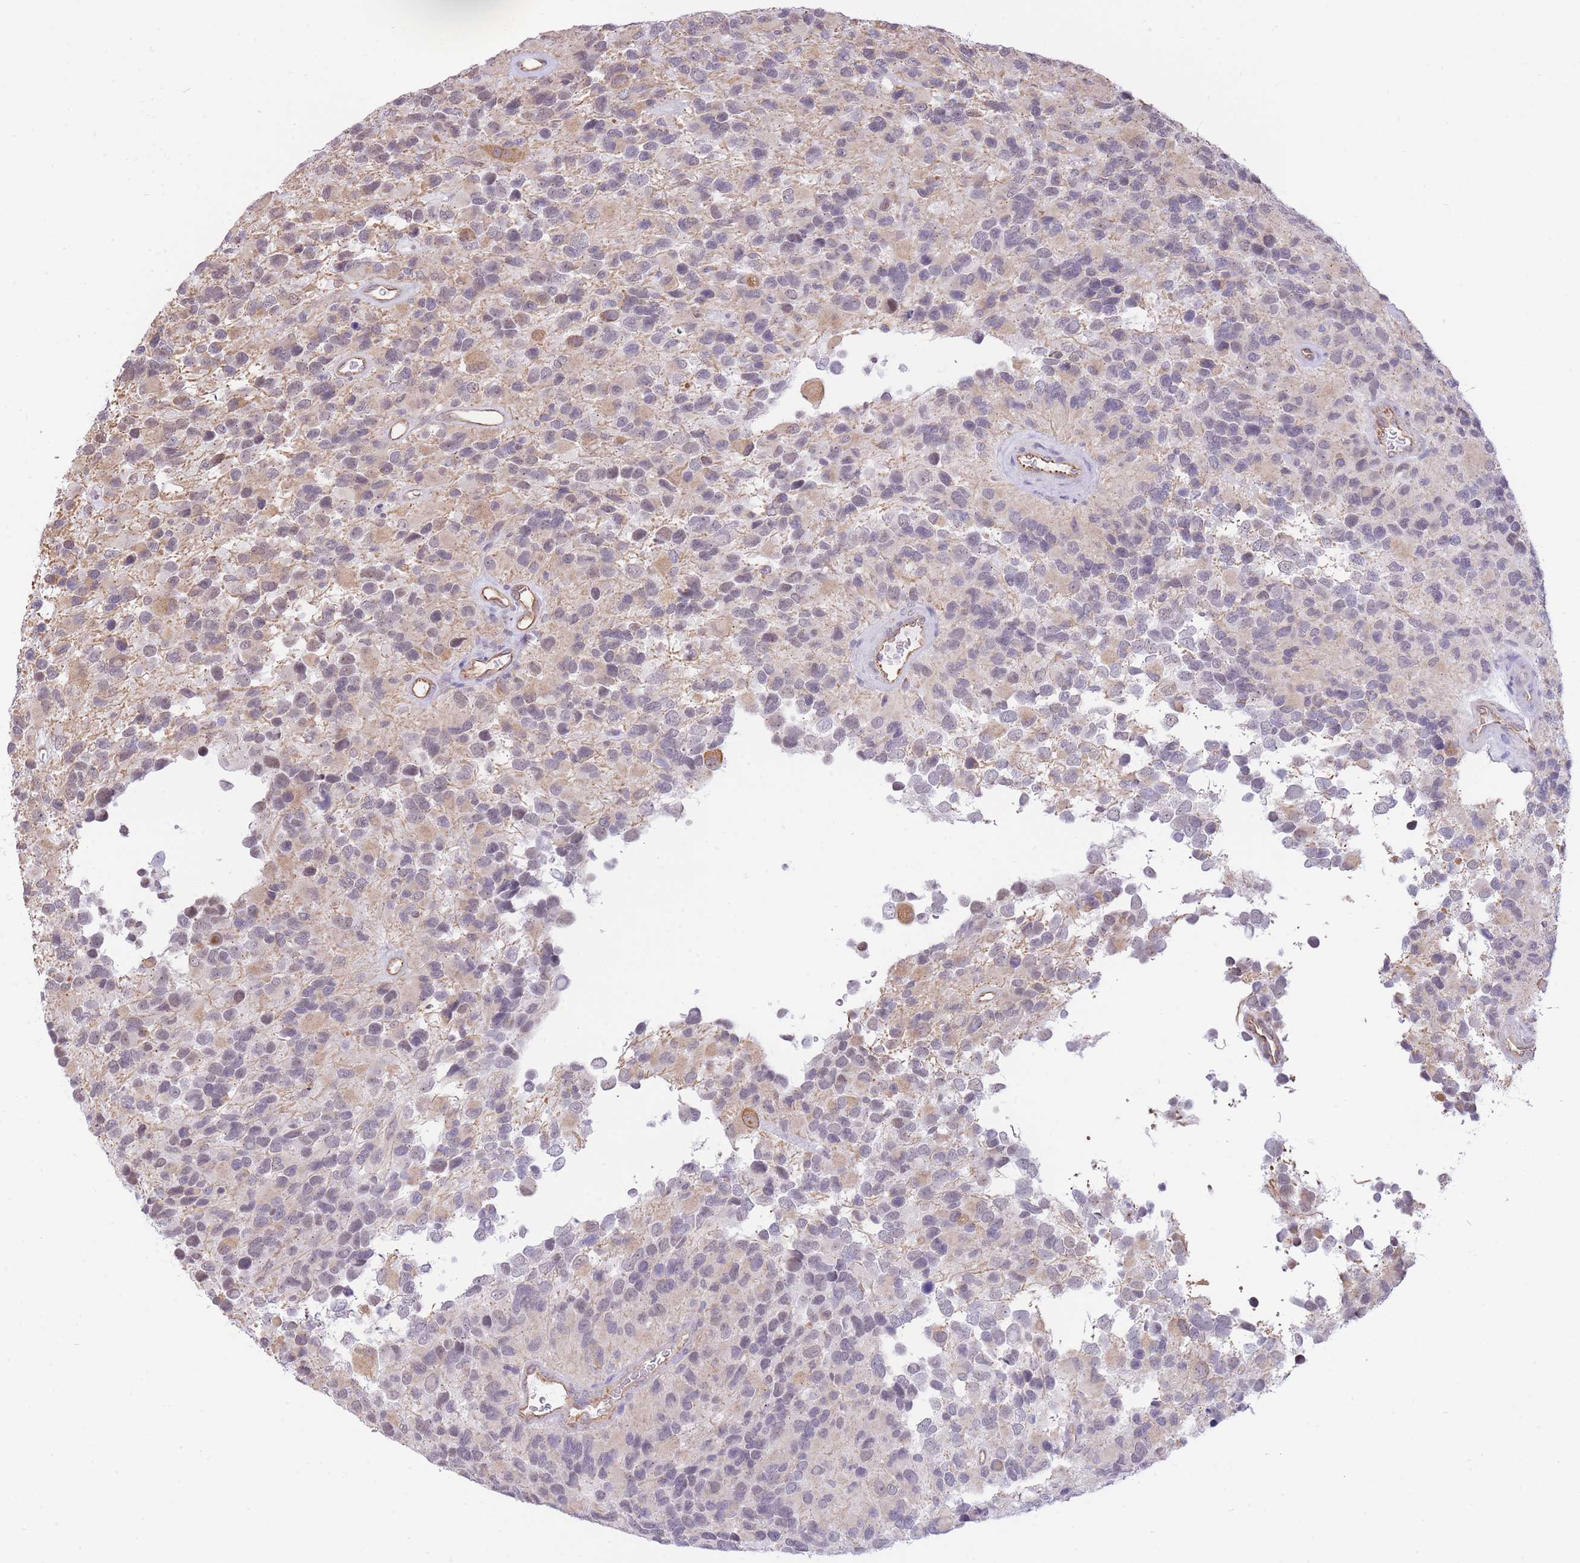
{"staining": {"intensity": "negative", "quantity": "none", "location": "none"}, "tissue": "glioma", "cell_type": "Tumor cells", "image_type": "cancer", "snomed": [{"axis": "morphology", "description": "Glioma, malignant, High grade"}, {"axis": "topography", "description": "Brain"}], "caption": "This is an immunohistochemistry (IHC) photomicrograph of high-grade glioma (malignant). There is no staining in tumor cells.", "gene": "PSG8", "patient": {"sex": "male", "age": 77}}